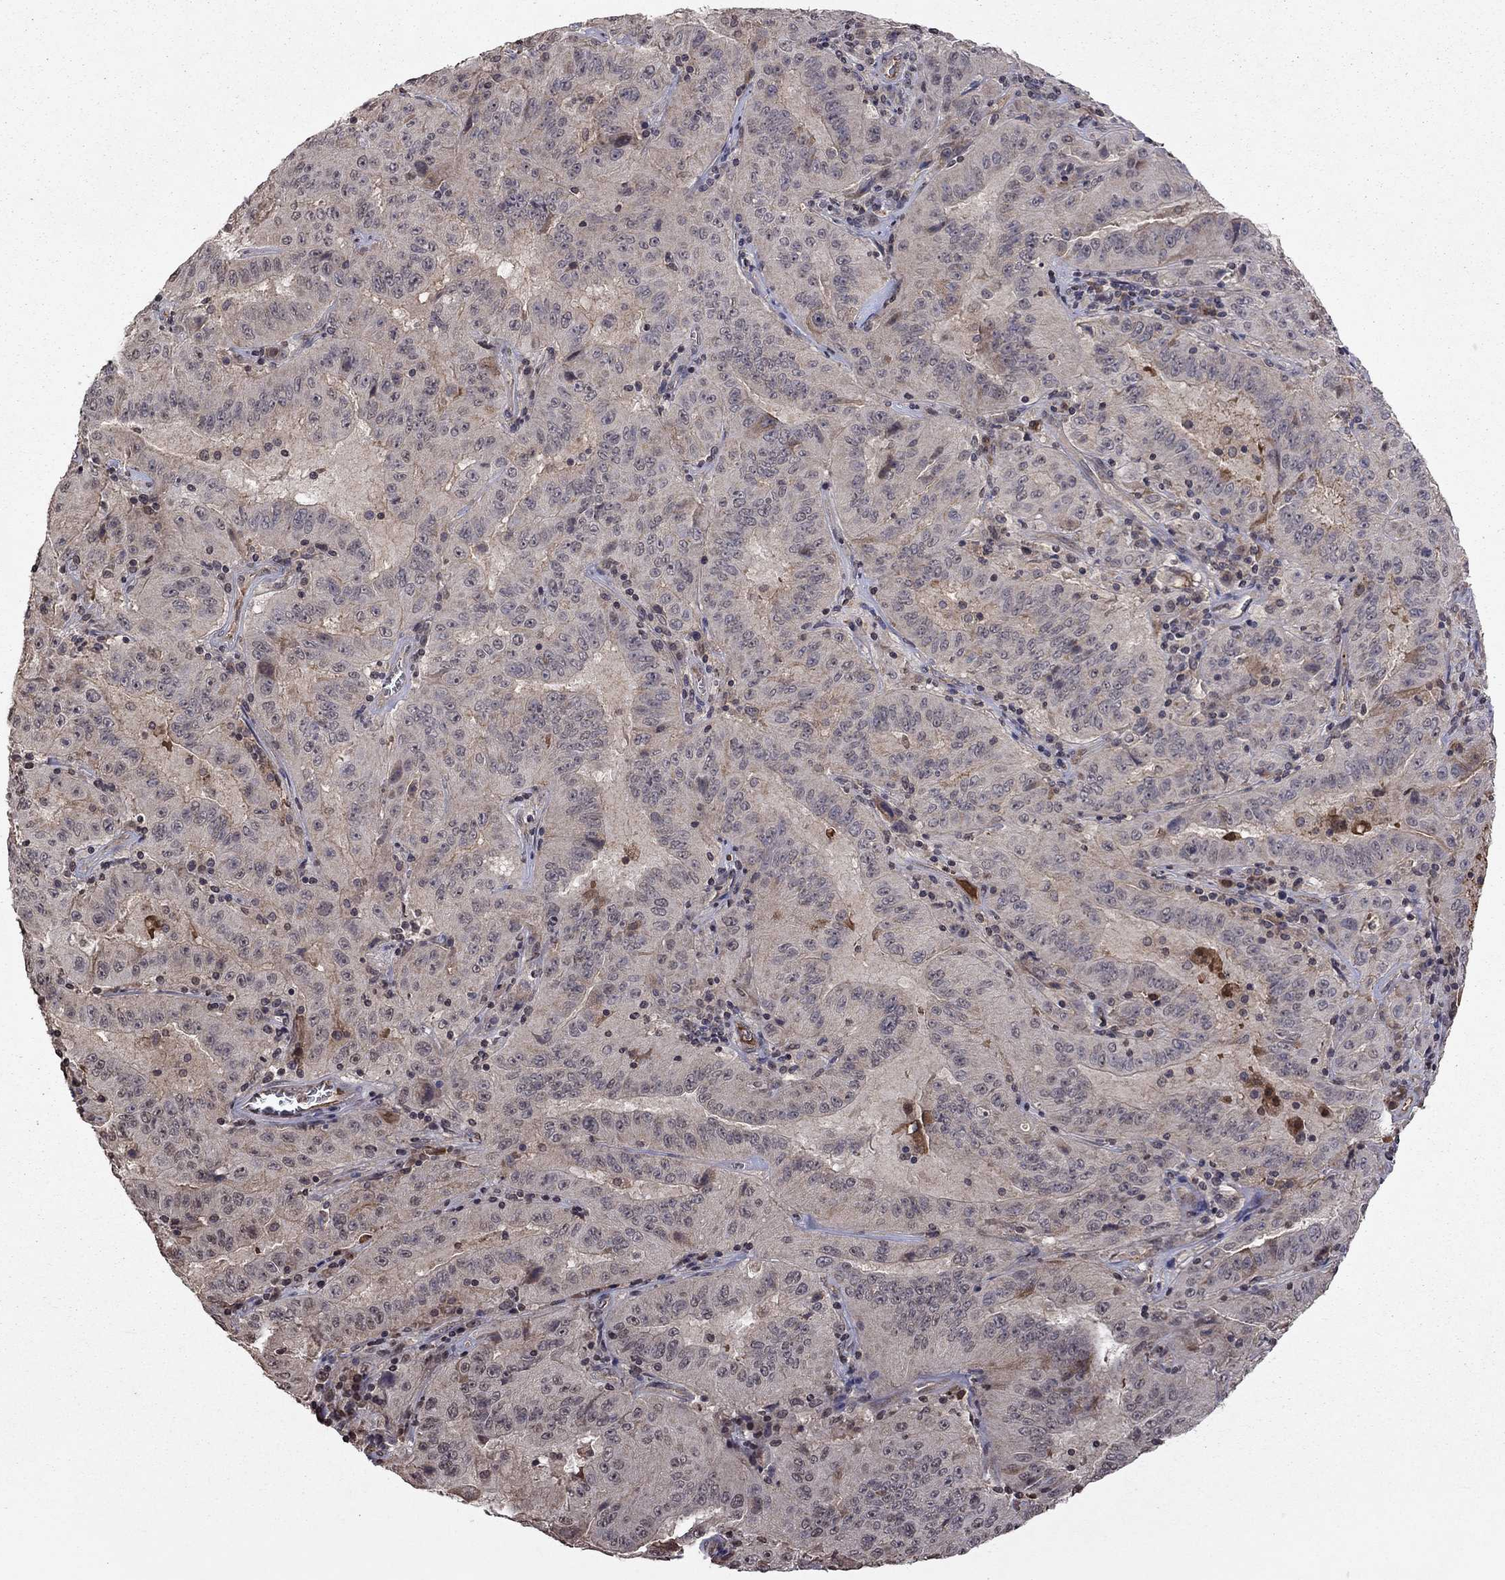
{"staining": {"intensity": "negative", "quantity": "none", "location": "none"}, "tissue": "pancreatic cancer", "cell_type": "Tumor cells", "image_type": "cancer", "snomed": [{"axis": "morphology", "description": "Adenocarcinoma, NOS"}, {"axis": "topography", "description": "Pancreas"}], "caption": "High power microscopy histopathology image of an immunohistochemistry (IHC) histopathology image of pancreatic cancer, revealing no significant staining in tumor cells. (DAB (3,3'-diaminobenzidine) IHC, high magnification).", "gene": "NLGN1", "patient": {"sex": "male", "age": 63}}